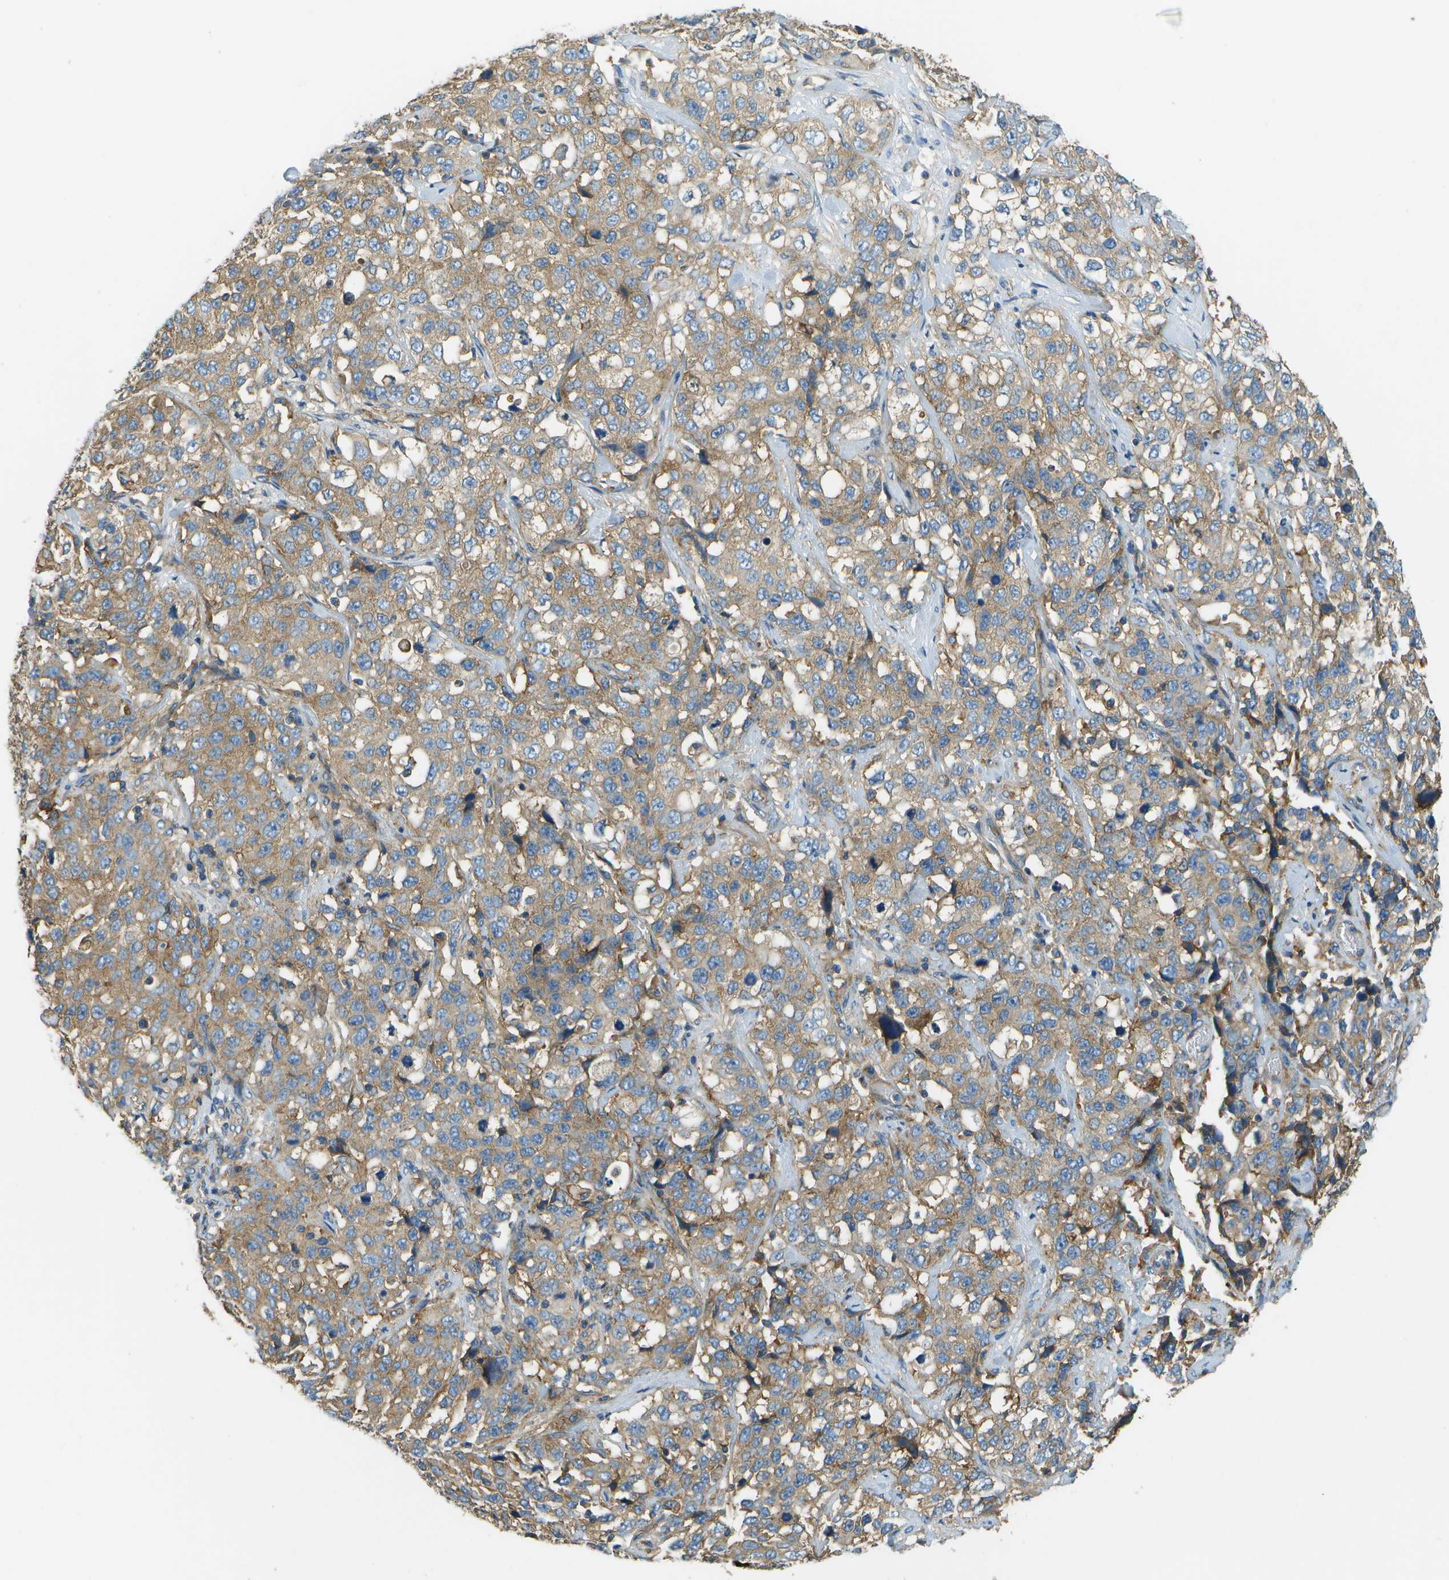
{"staining": {"intensity": "moderate", "quantity": ">75%", "location": "cytoplasmic/membranous"}, "tissue": "stomach cancer", "cell_type": "Tumor cells", "image_type": "cancer", "snomed": [{"axis": "morphology", "description": "Normal tissue, NOS"}, {"axis": "morphology", "description": "Adenocarcinoma, NOS"}, {"axis": "topography", "description": "Stomach"}], "caption": "Stomach cancer stained for a protein (brown) exhibits moderate cytoplasmic/membranous positive positivity in approximately >75% of tumor cells.", "gene": "CLTC", "patient": {"sex": "male", "age": 48}}